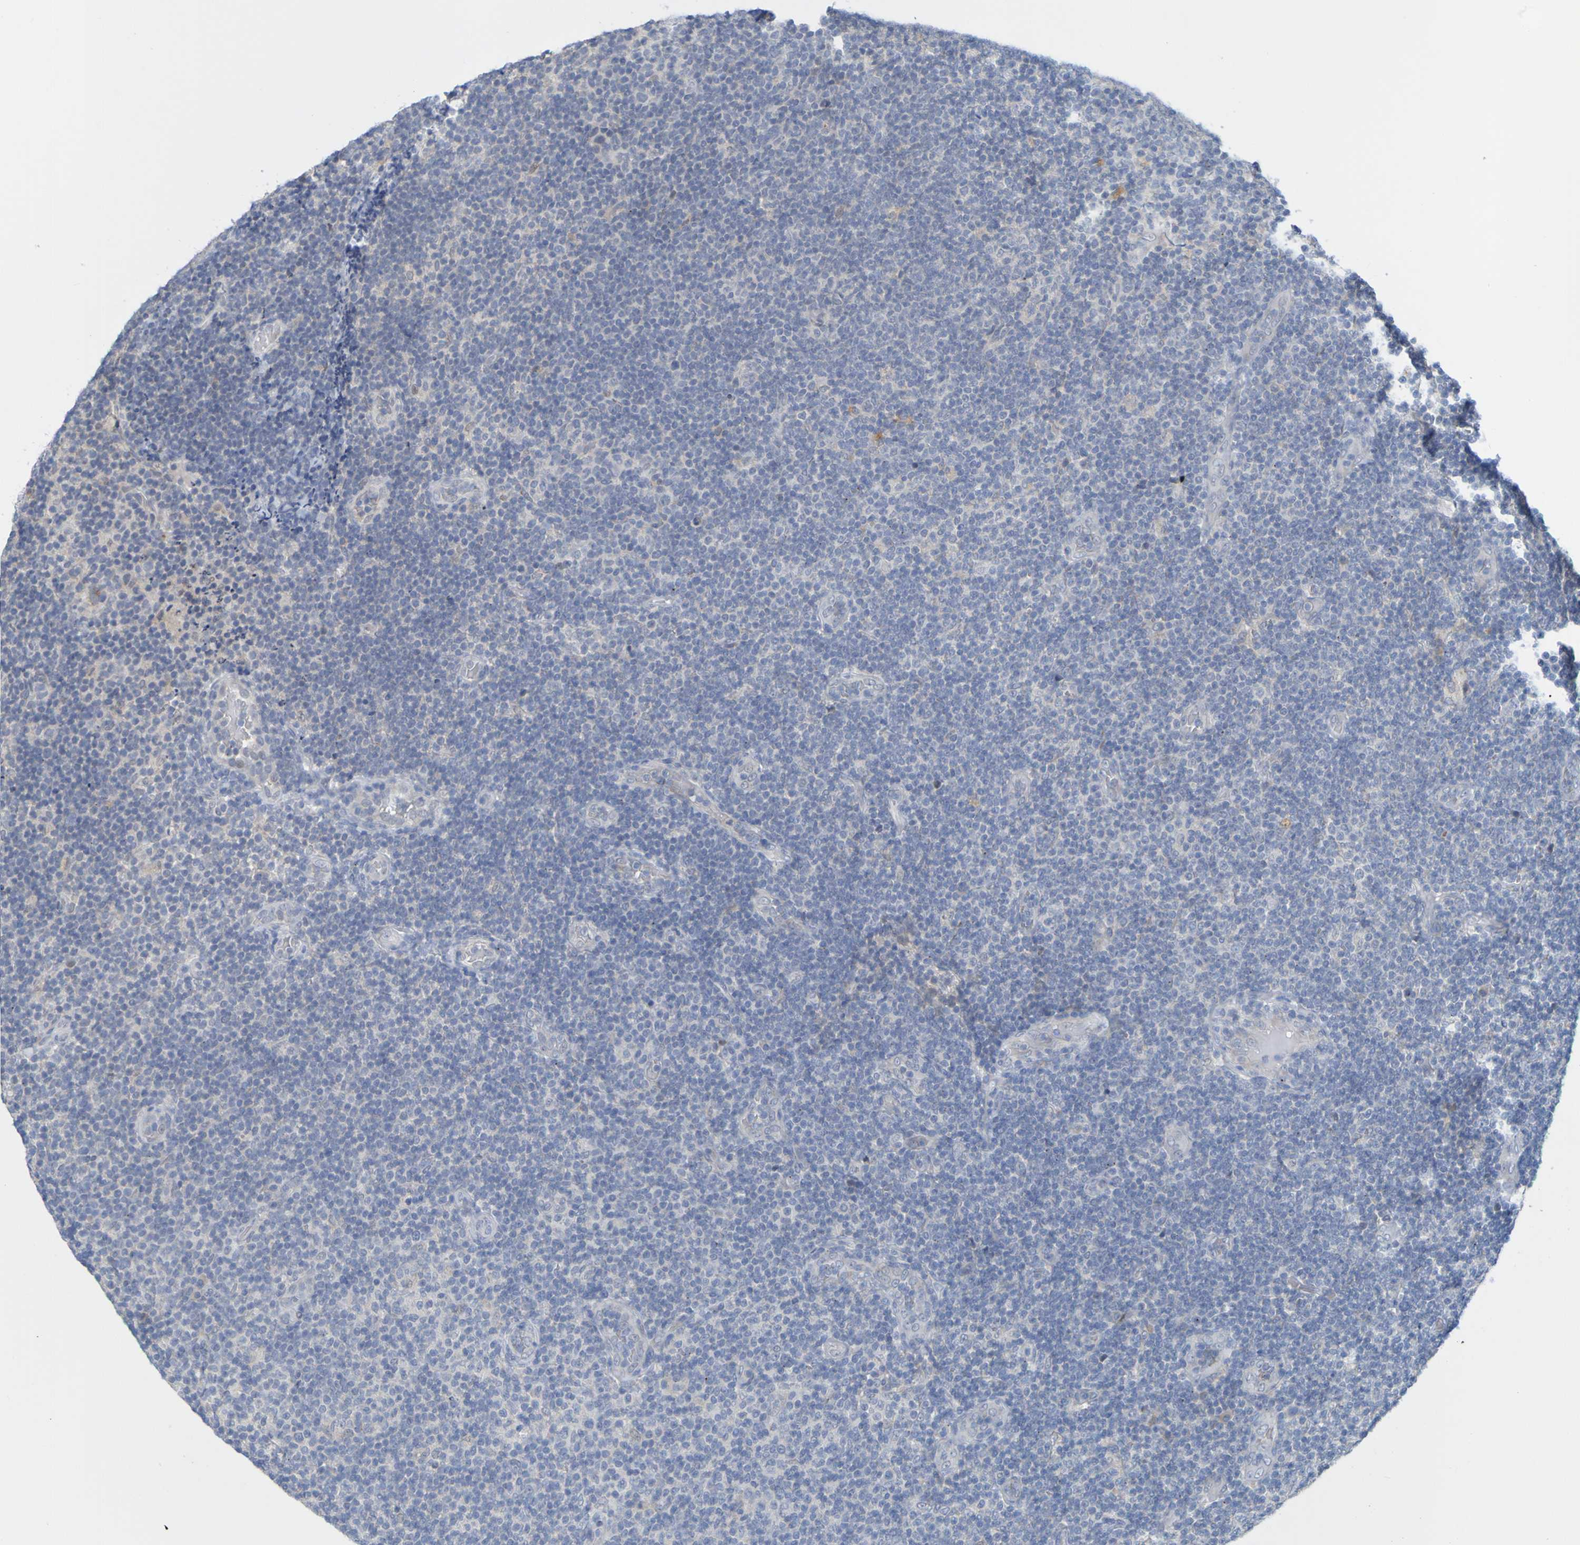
{"staining": {"intensity": "negative", "quantity": "none", "location": "none"}, "tissue": "lymphoma", "cell_type": "Tumor cells", "image_type": "cancer", "snomed": [{"axis": "morphology", "description": "Malignant lymphoma, non-Hodgkin's type, Low grade"}, {"axis": "topography", "description": "Lymph node"}], "caption": "Human malignant lymphoma, non-Hodgkin's type (low-grade) stained for a protein using immunohistochemistry demonstrates no staining in tumor cells.", "gene": "LILRB5", "patient": {"sex": "male", "age": 83}}